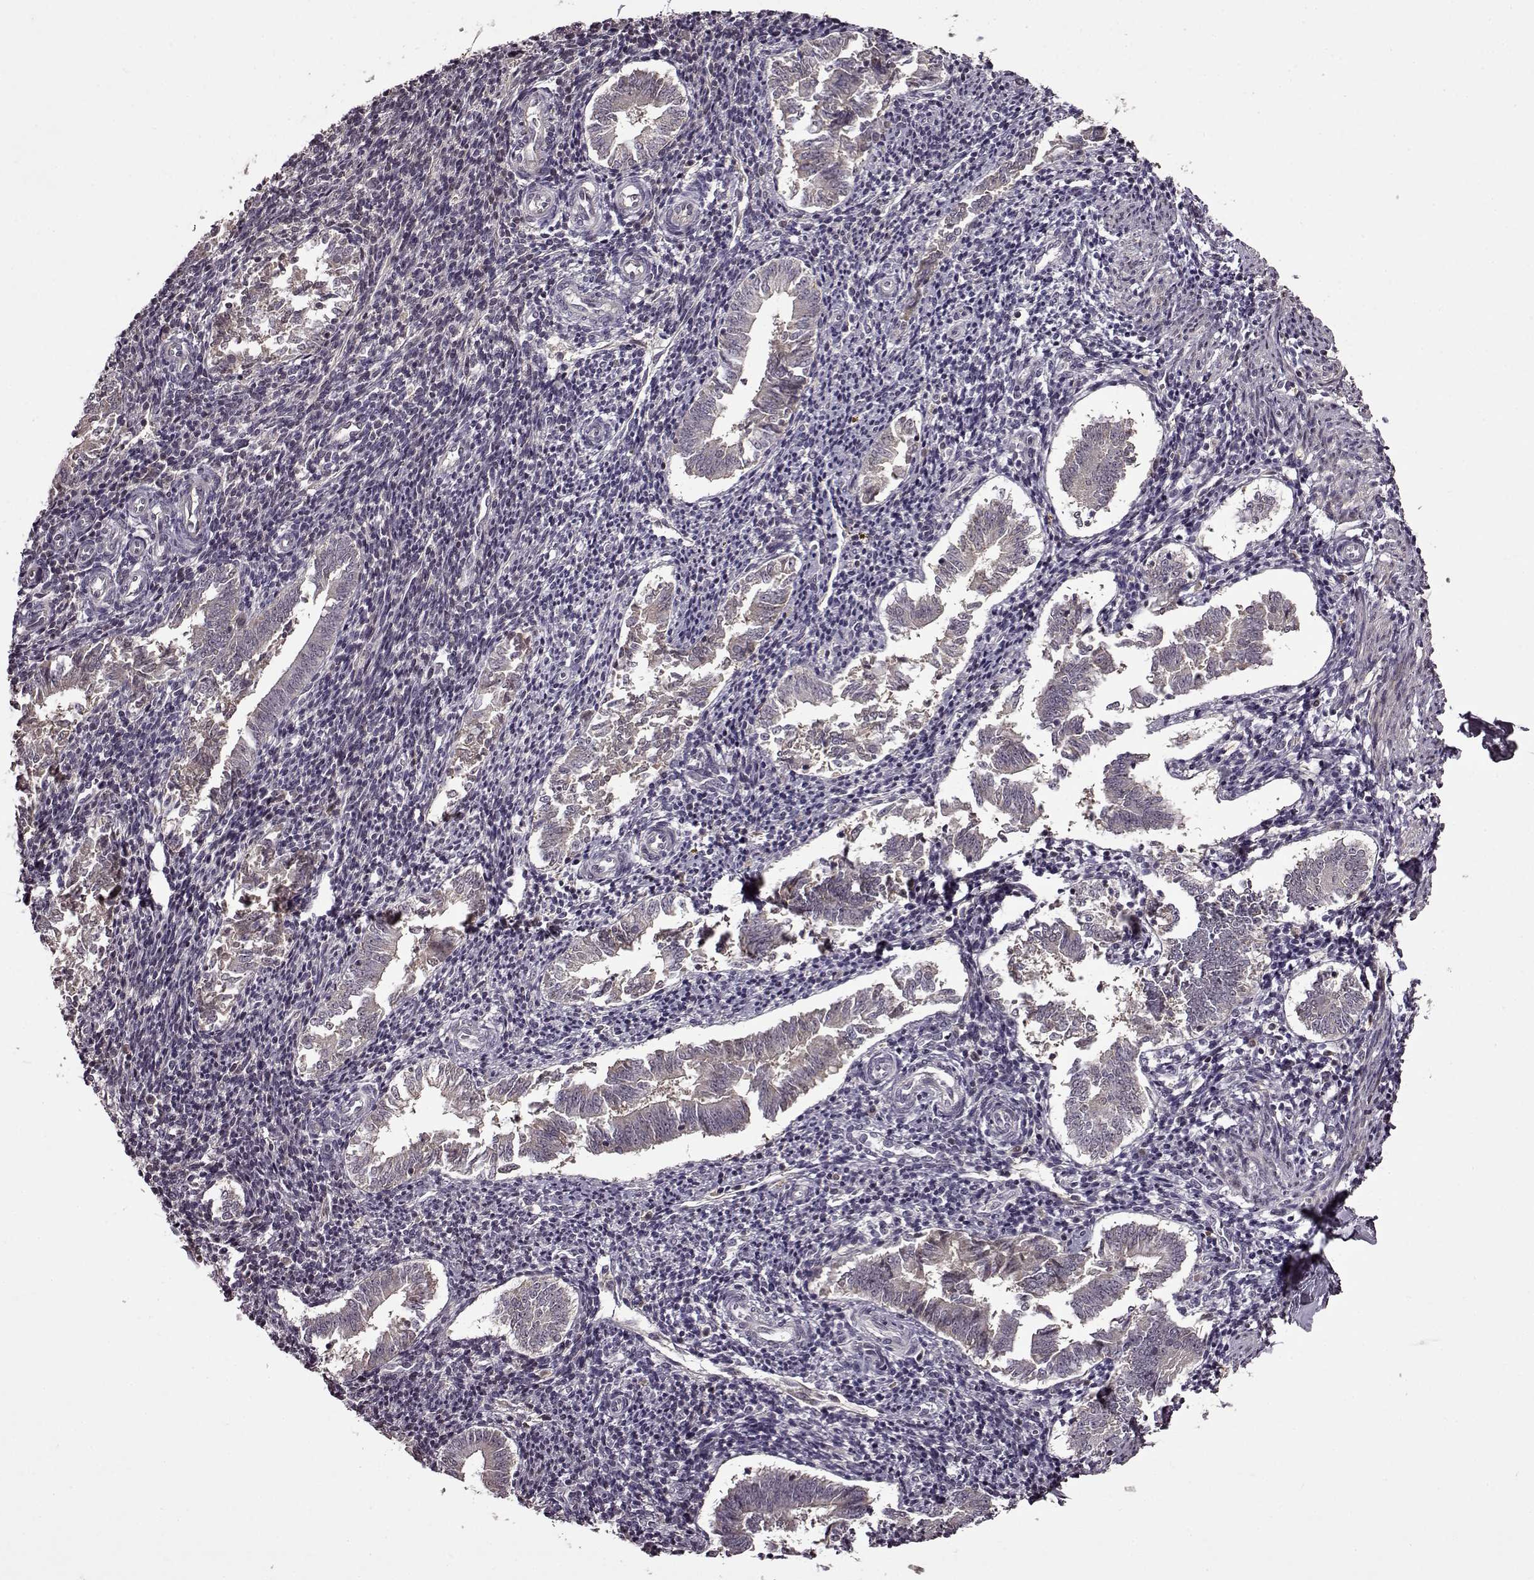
{"staining": {"intensity": "negative", "quantity": "none", "location": "none"}, "tissue": "endometrium", "cell_type": "Cells in endometrial stroma", "image_type": "normal", "snomed": [{"axis": "morphology", "description": "Normal tissue, NOS"}, {"axis": "topography", "description": "Endometrium"}], "caption": "IHC micrograph of unremarkable endometrium stained for a protein (brown), which shows no positivity in cells in endometrial stroma.", "gene": "MAIP1", "patient": {"sex": "female", "age": 25}}